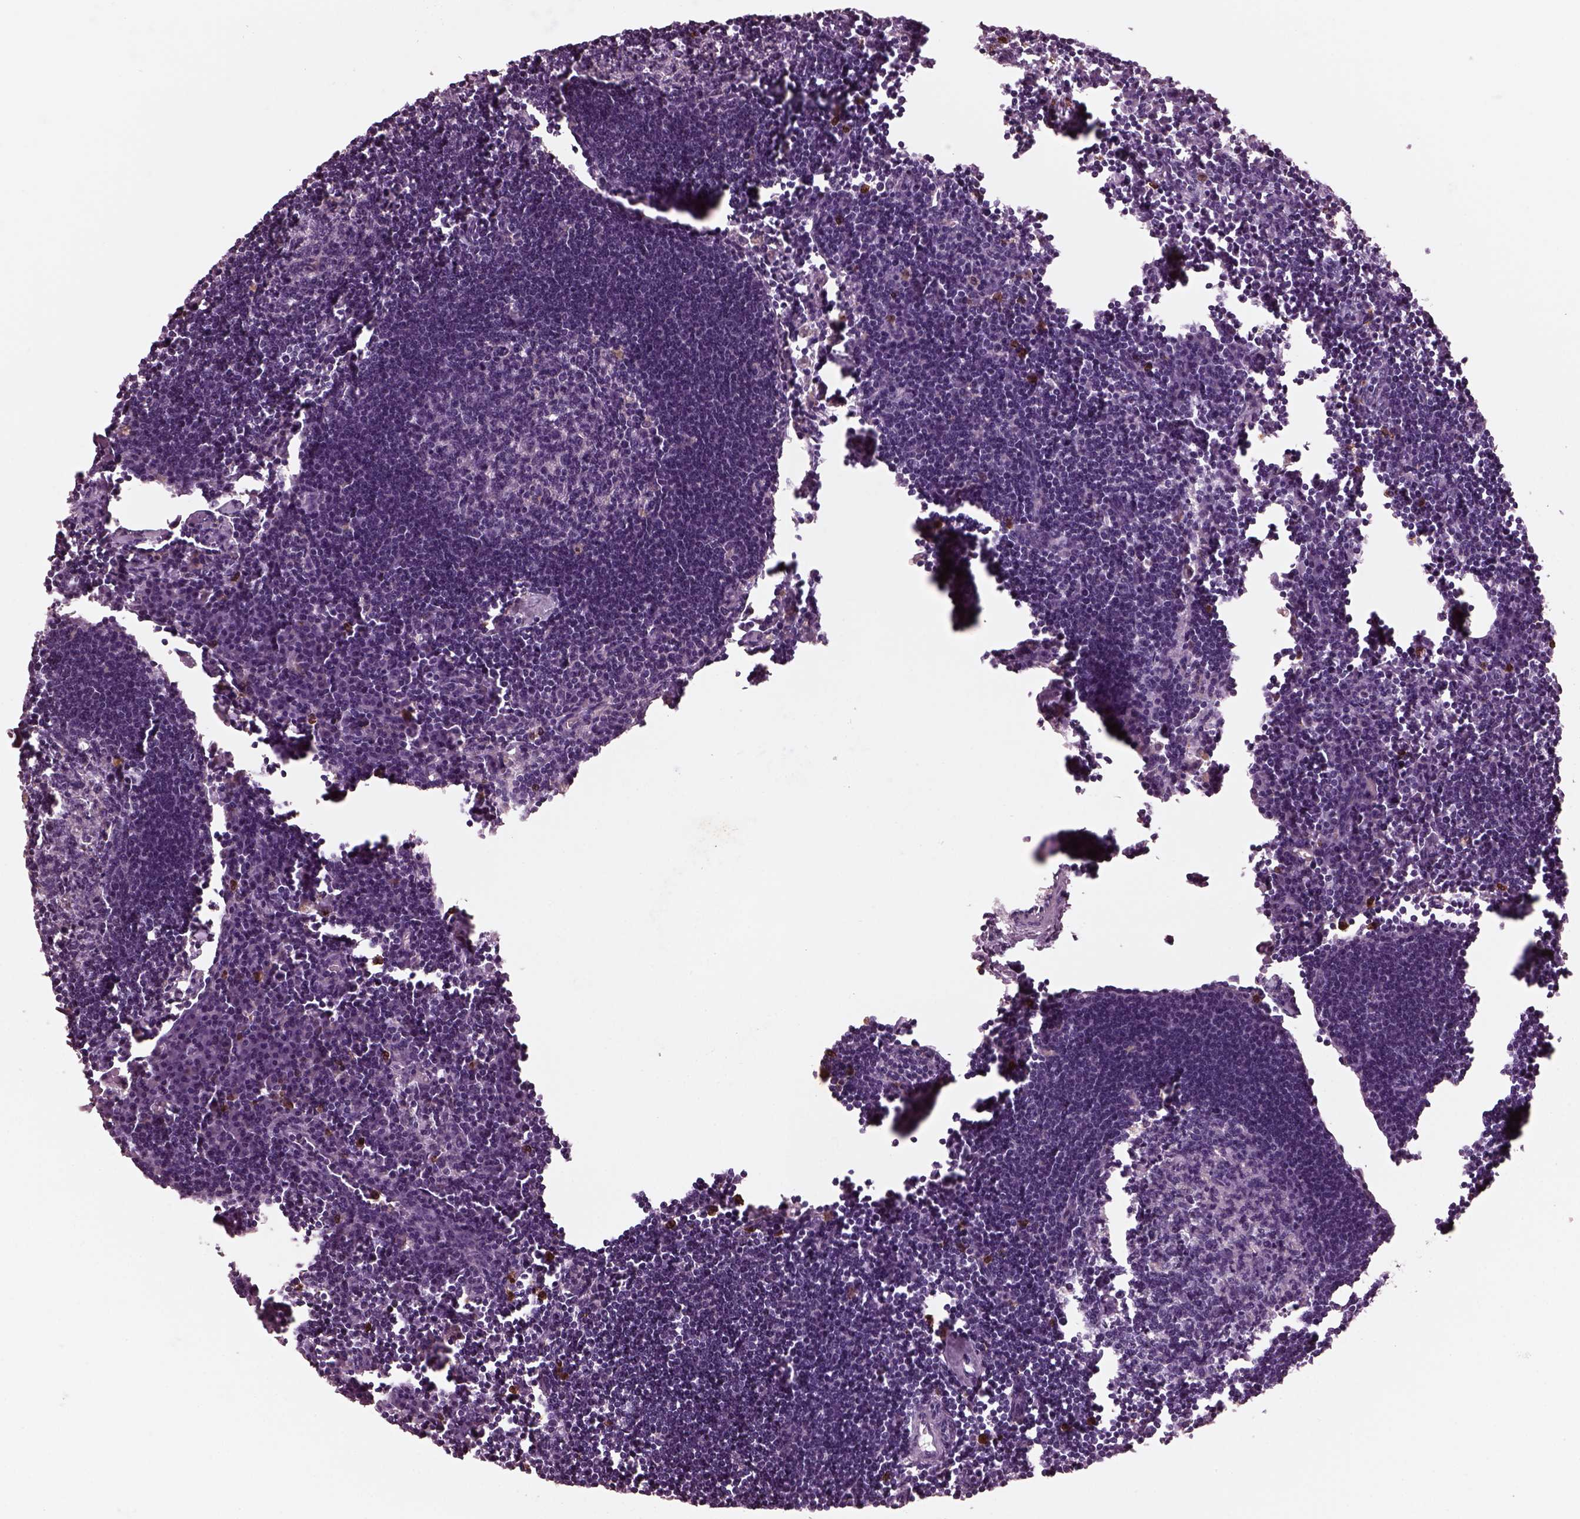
{"staining": {"intensity": "negative", "quantity": "none", "location": "none"}, "tissue": "lymph node", "cell_type": "Germinal center cells", "image_type": "normal", "snomed": [{"axis": "morphology", "description": "Normal tissue, NOS"}, {"axis": "topography", "description": "Lymph node"}], "caption": "Germinal center cells show no significant expression in benign lymph node.", "gene": "SLAMF8", "patient": {"sex": "male", "age": 55}}